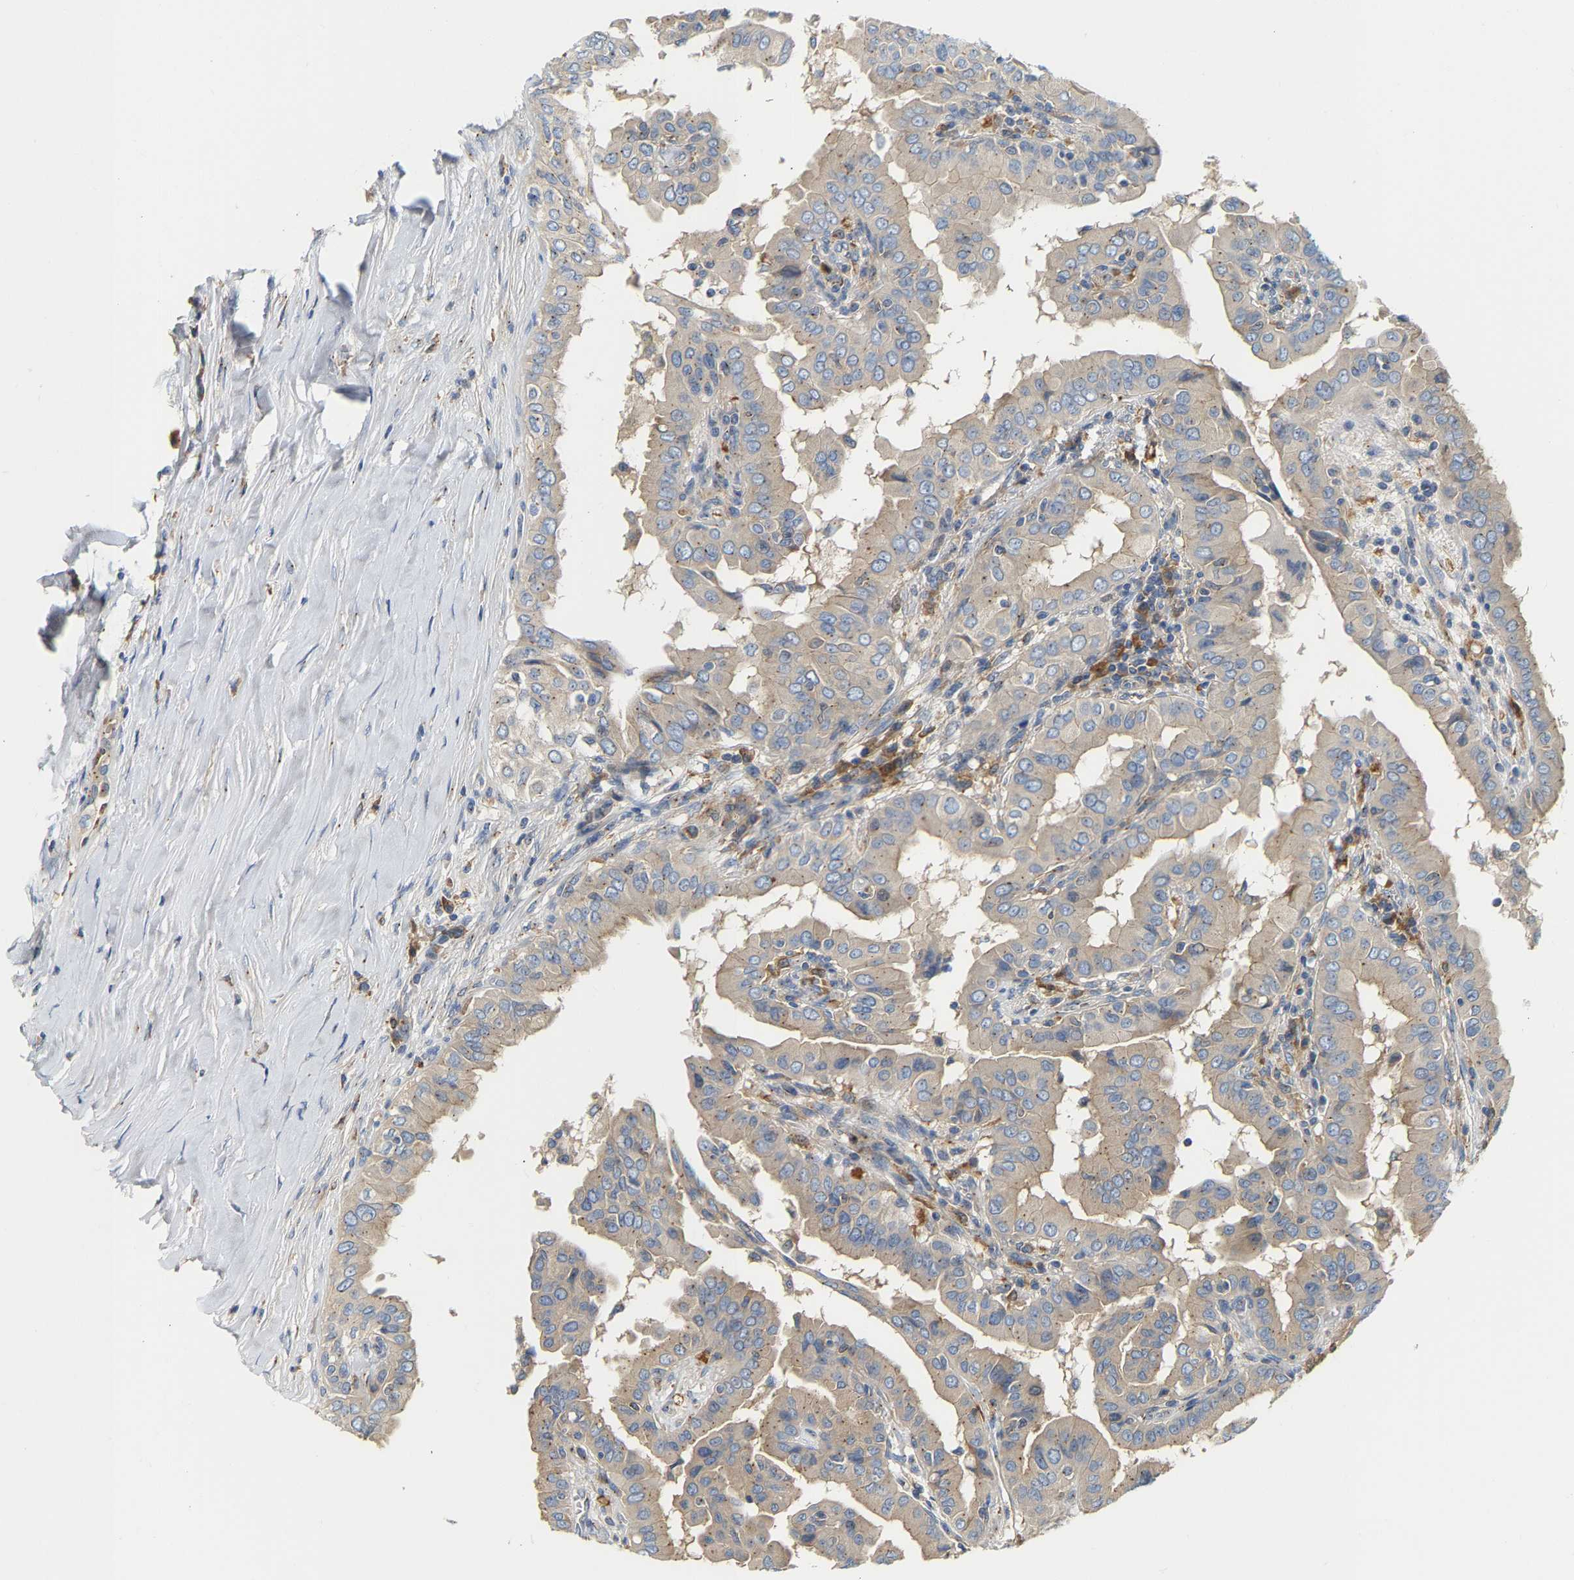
{"staining": {"intensity": "weak", "quantity": ">75%", "location": "cytoplasmic/membranous"}, "tissue": "thyroid cancer", "cell_type": "Tumor cells", "image_type": "cancer", "snomed": [{"axis": "morphology", "description": "Papillary adenocarcinoma, NOS"}, {"axis": "topography", "description": "Thyroid gland"}], "caption": "Thyroid papillary adenocarcinoma stained with a brown dye reveals weak cytoplasmic/membranous positive positivity in about >75% of tumor cells.", "gene": "PCNT", "patient": {"sex": "male", "age": 33}}